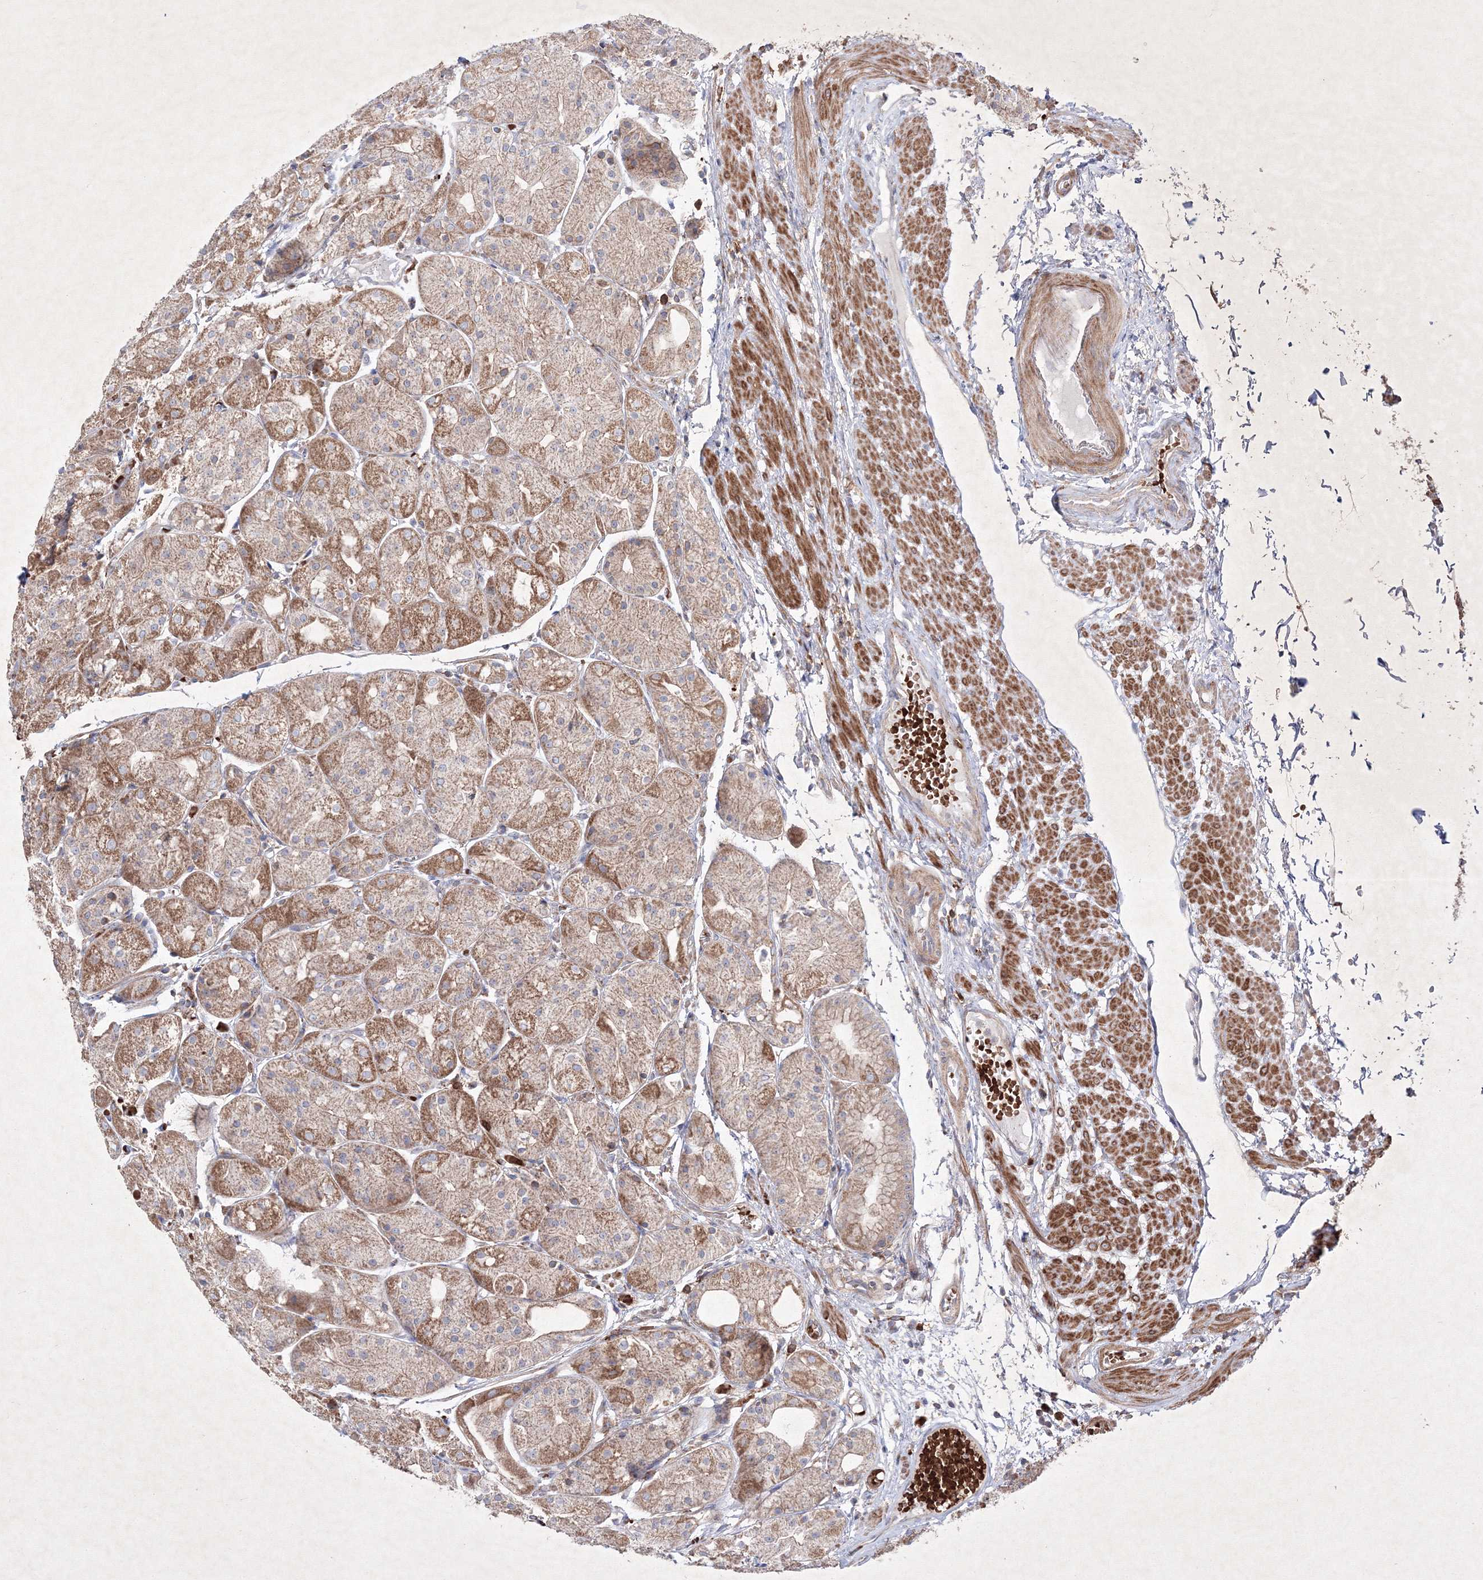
{"staining": {"intensity": "moderate", "quantity": ">75%", "location": "cytoplasmic/membranous"}, "tissue": "stomach", "cell_type": "Glandular cells", "image_type": "normal", "snomed": [{"axis": "morphology", "description": "Normal tissue, NOS"}, {"axis": "topography", "description": "Stomach, upper"}], "caption": "Brown immunohistochemical staining in benign human stomach shows moderate cytoplasmic/membranous staining in about >75% of glandular cells. Using DAB (brown) and hematoxylin (blue) stains, captured at high magnification using brightfield microscopy.", "gene": "OPA1", "patient": {"sex": "male", "age": 72}}